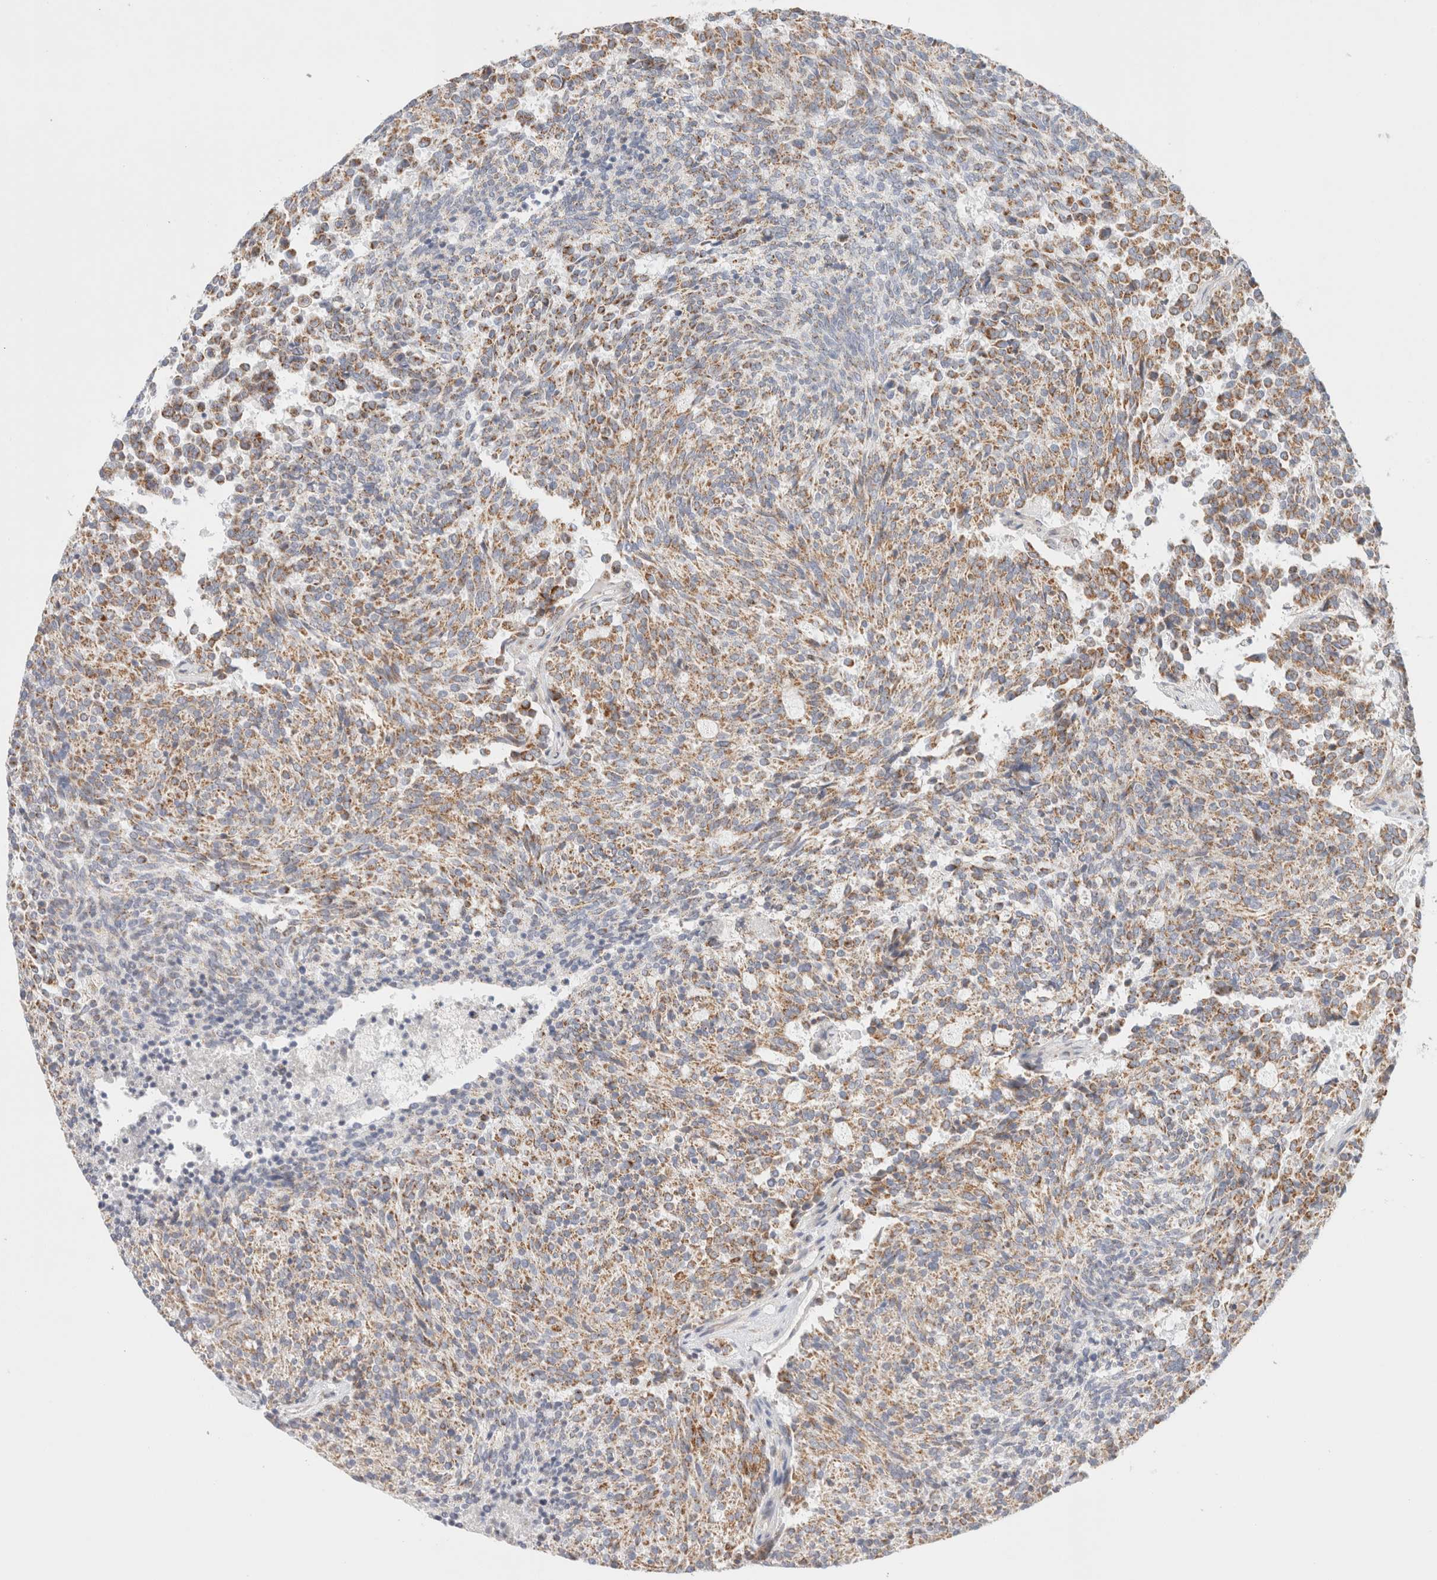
{"staining": {"intensity": "moderate", "quantity": ">75%", "location": "cytoplasmic/membranous"}, "tissue": "carcinoid", "cell_type": "Tumor cells", "image_type": "cancer", "snomed": [{"axis": "morphology", "description": "Carcinoid, malignant, NOS"}, {"axis": "topography", "description": "Pancreas"}], "caption": "Malignant carcinoid tissue exhibits moderate cytoplasmic/membranous staining in approximately >75% of tumor cells The protein is stained brown, and the nuclei are stained in blue (DAB (3,3'-diaminobenzidine) IHC with brightfield microscopy, high magnification).", "gene": "MRM3", "patient": {"sex": "female", "age": 54}}